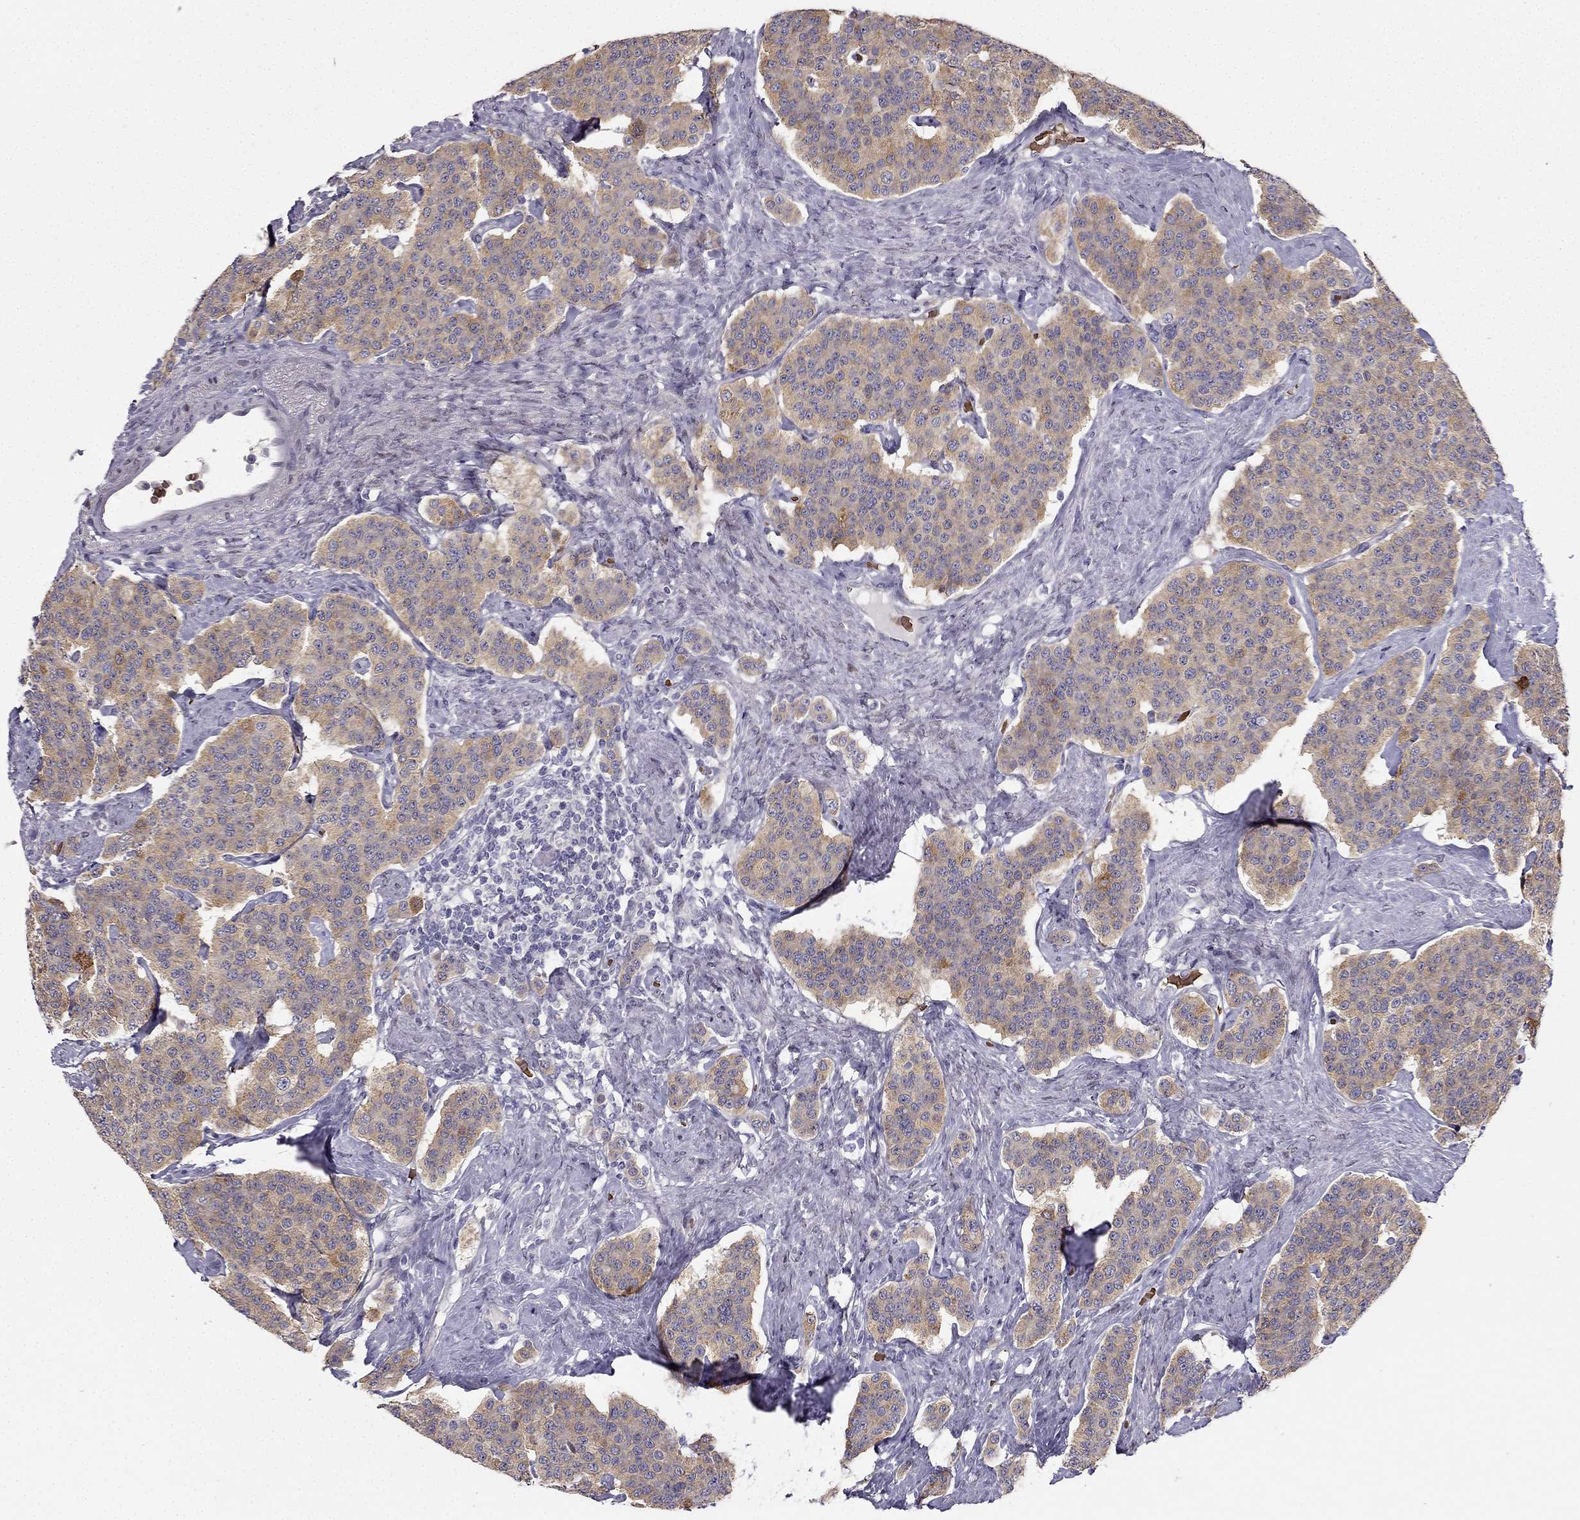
{"staining": {"intensity": "moderate", "quantity": "<25%", "location": "cytoplasmic/membranous"}, "tissue": "carcinoid", "cell_type": "Tumor cells", "image_type": "cancer", "snomed": [{"axis": "morphology", "description": "Carcinoid, malignant, NOS"}, {"axis": "topography", "description": "Small intestine"}], "caption": "IHC staining of carcinoid, which exhibits low levels of moderate cytoplasmic/membranous positivity in about <25% of tumor cells indicating moderate cytoplasmic/membranous protein staining. The staining was performed using DAB (3,3'-diaminobenzidine) (brown) for protein detection and nuclei were counterstained in hematoxylin (blue).", "gene": "RSPH14", "patient": {"sex": "female", "age": 58}}